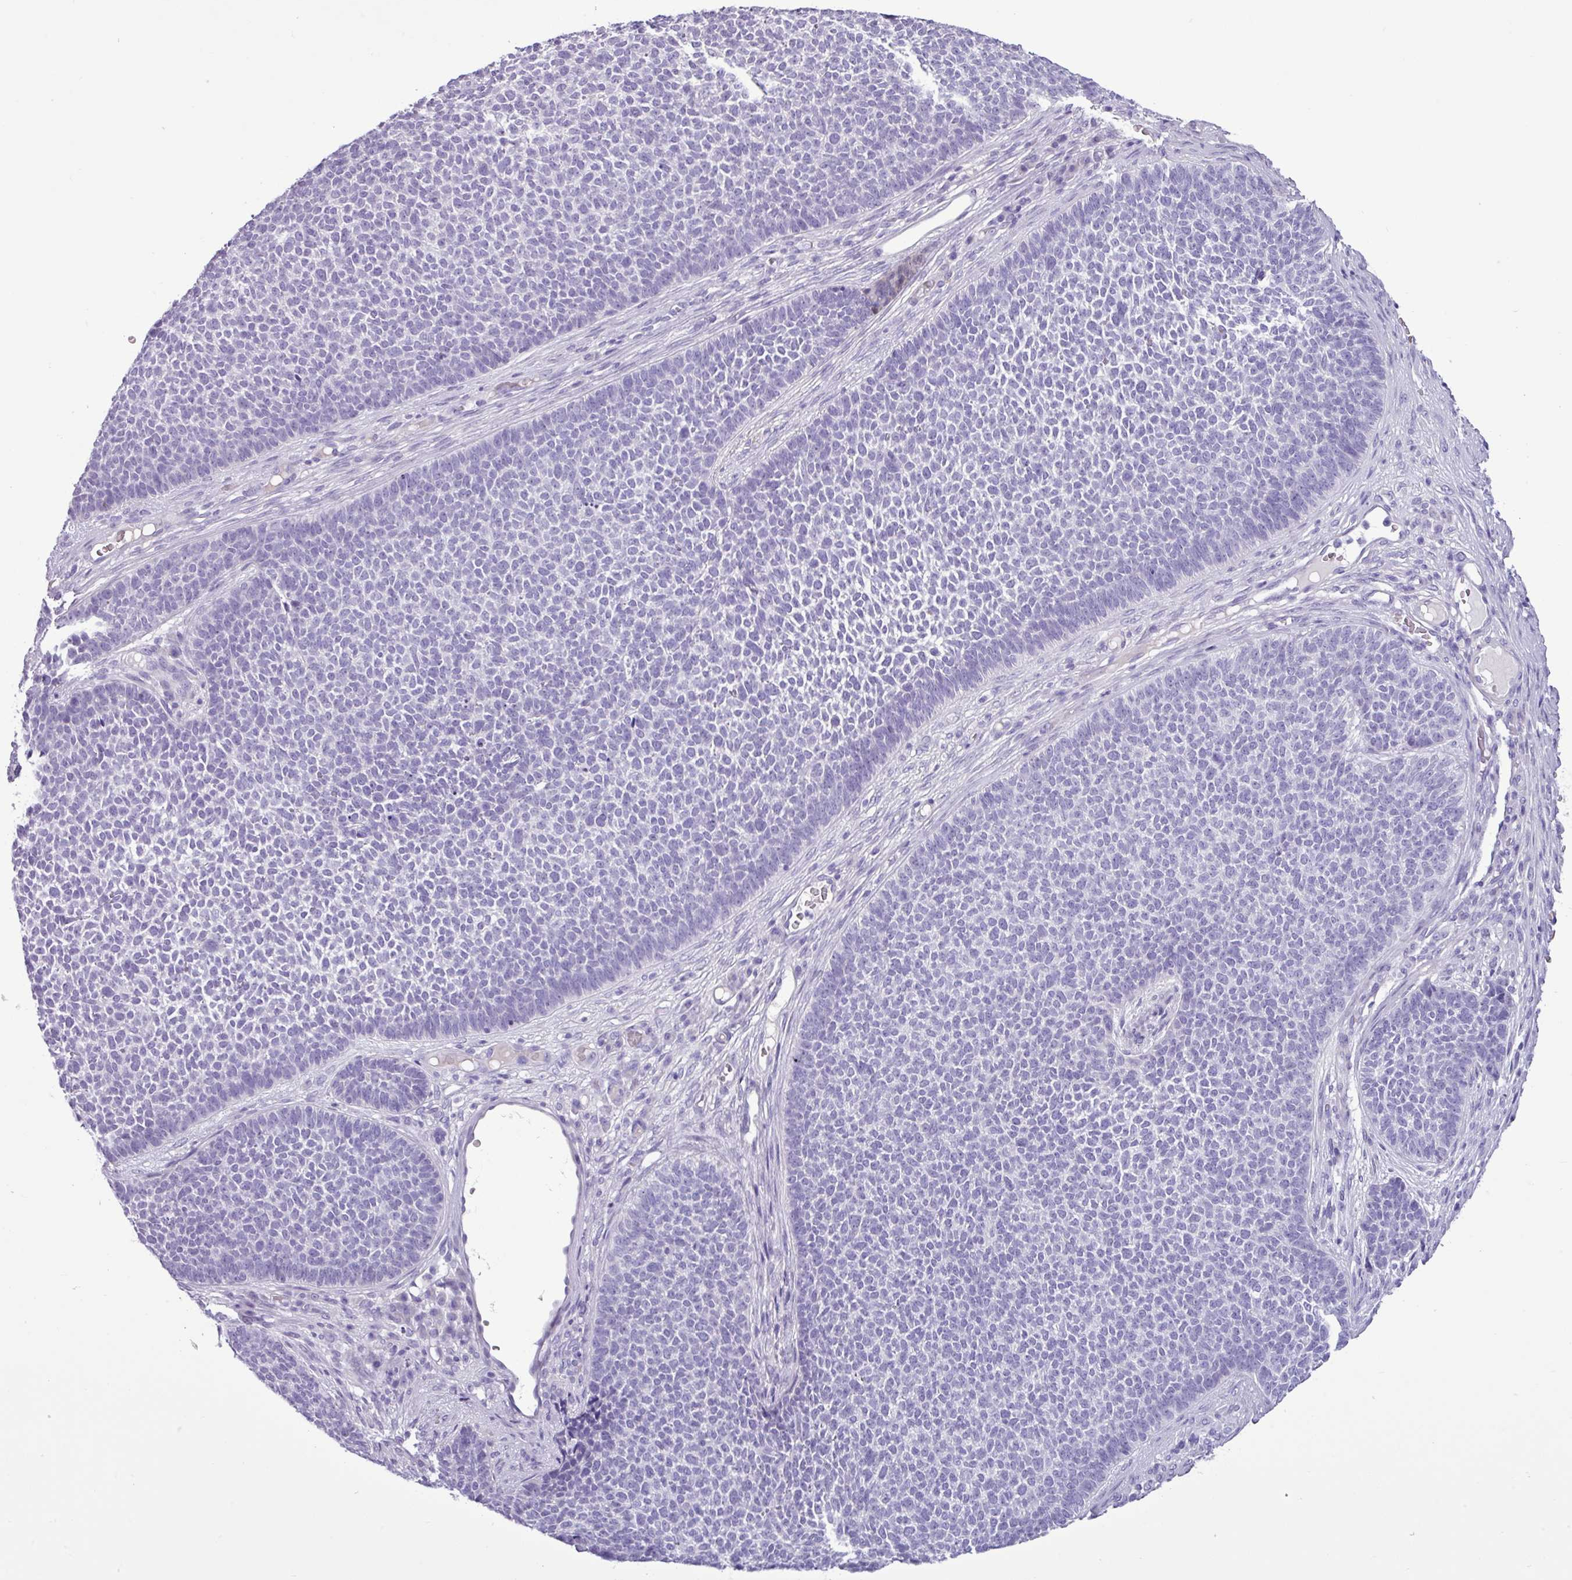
{"staining": {"intensity": "negative", "quantity": "none", "location": "none"}, "tissue": "skin cancer", "cell_type": "Tumor cells", "image_type": "cancer", "snomed": [{"axis": "morphology", "description": "Basal cell carcinoma"}, {"axis": "topography", "description": "Skin"}], "caption": "High power microscopy histopathology image of an IHC image of basal cell carcinoma (skin), revealing no significant expression in tumor cells.", "gene": "ALDH3A1", "patient": {"sex": "female", "age": 84}}